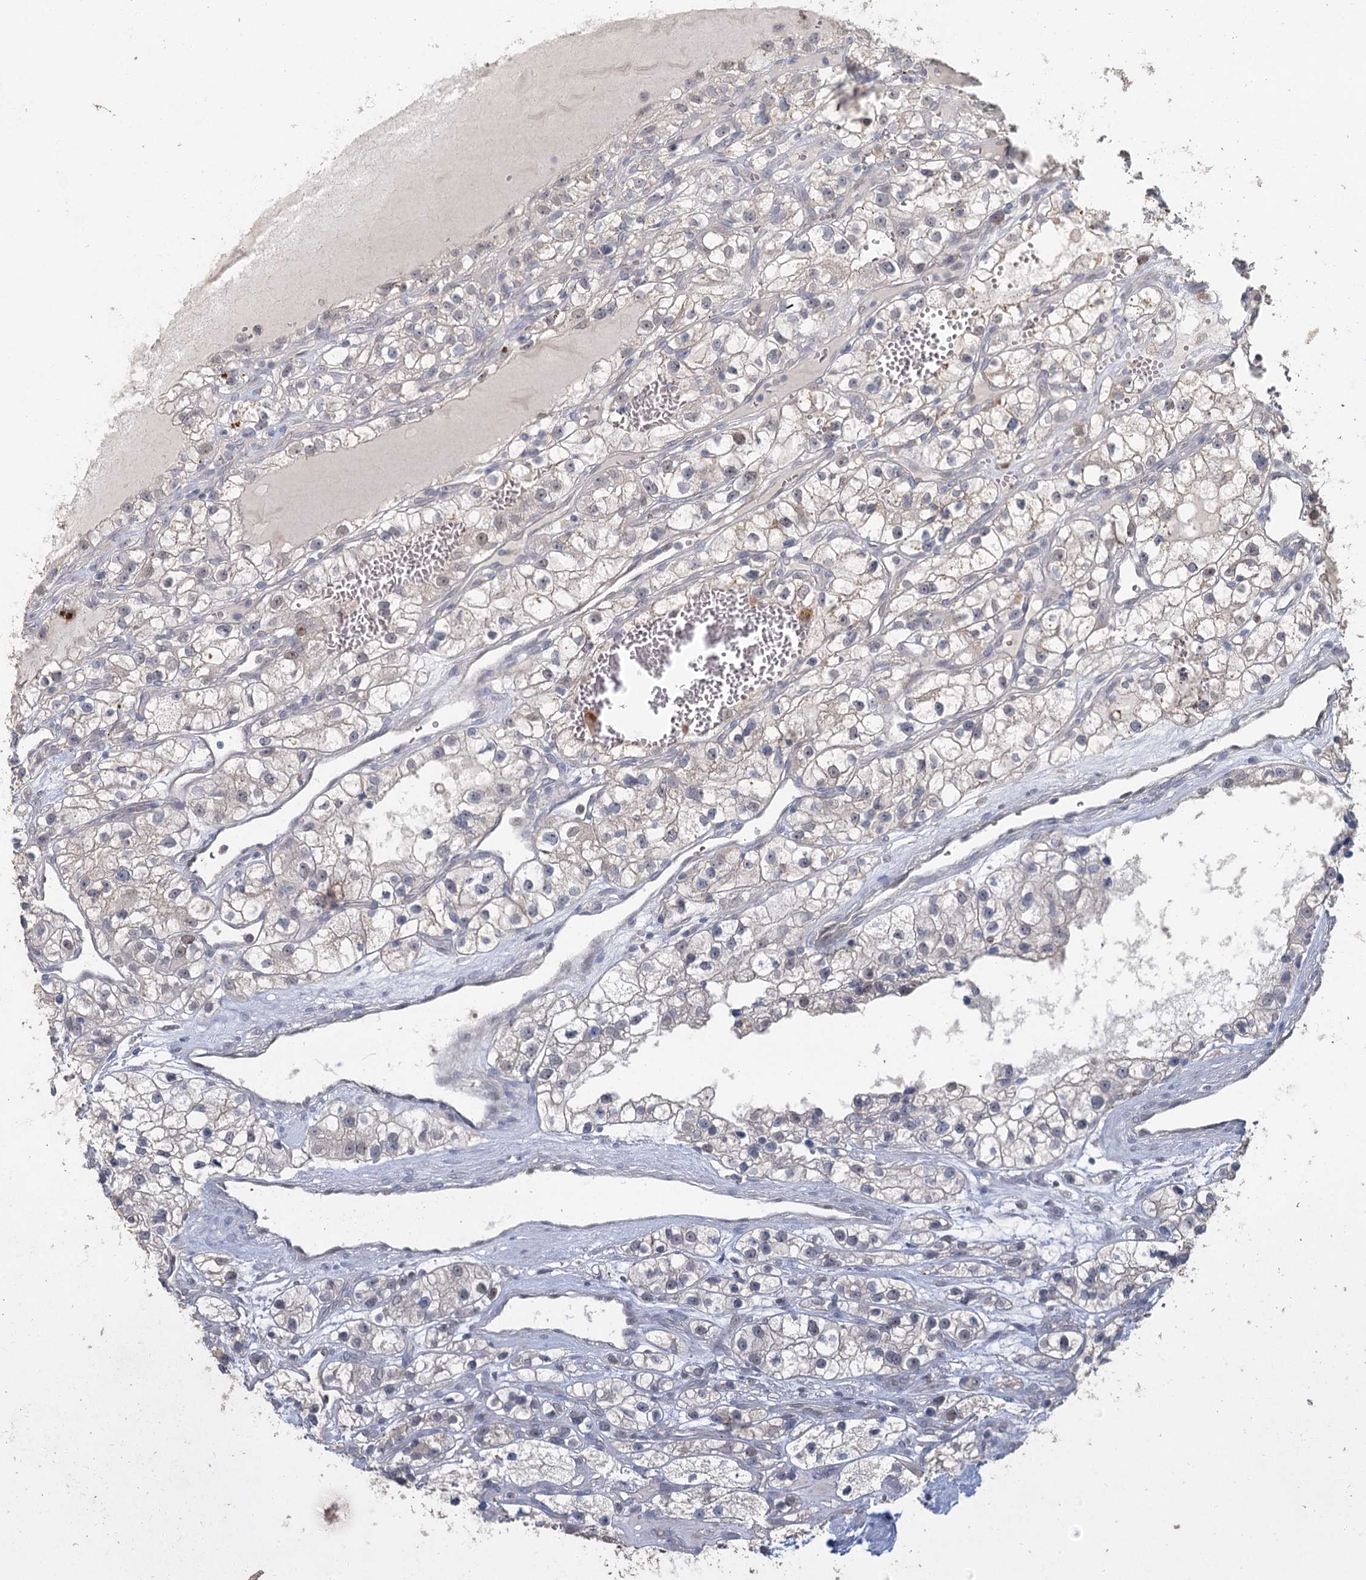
{"staining": {"intensity": "negative", "quantity": "none", "location": "none"}, "tissue": "renal cancer", "cell_type": "Tumor cells", "image_type": "cancer", "snomed": [{"axis": "morphology", "description": "Adenocarcinoma, NOS"}, {"axis": "topography", "description": "Kidney"}], "caption": "Protein analysis of renal cancer reveals no significant staining in tumor cells.", "gene": "ADK", "patient": {"sex": "female", "age": 57}}